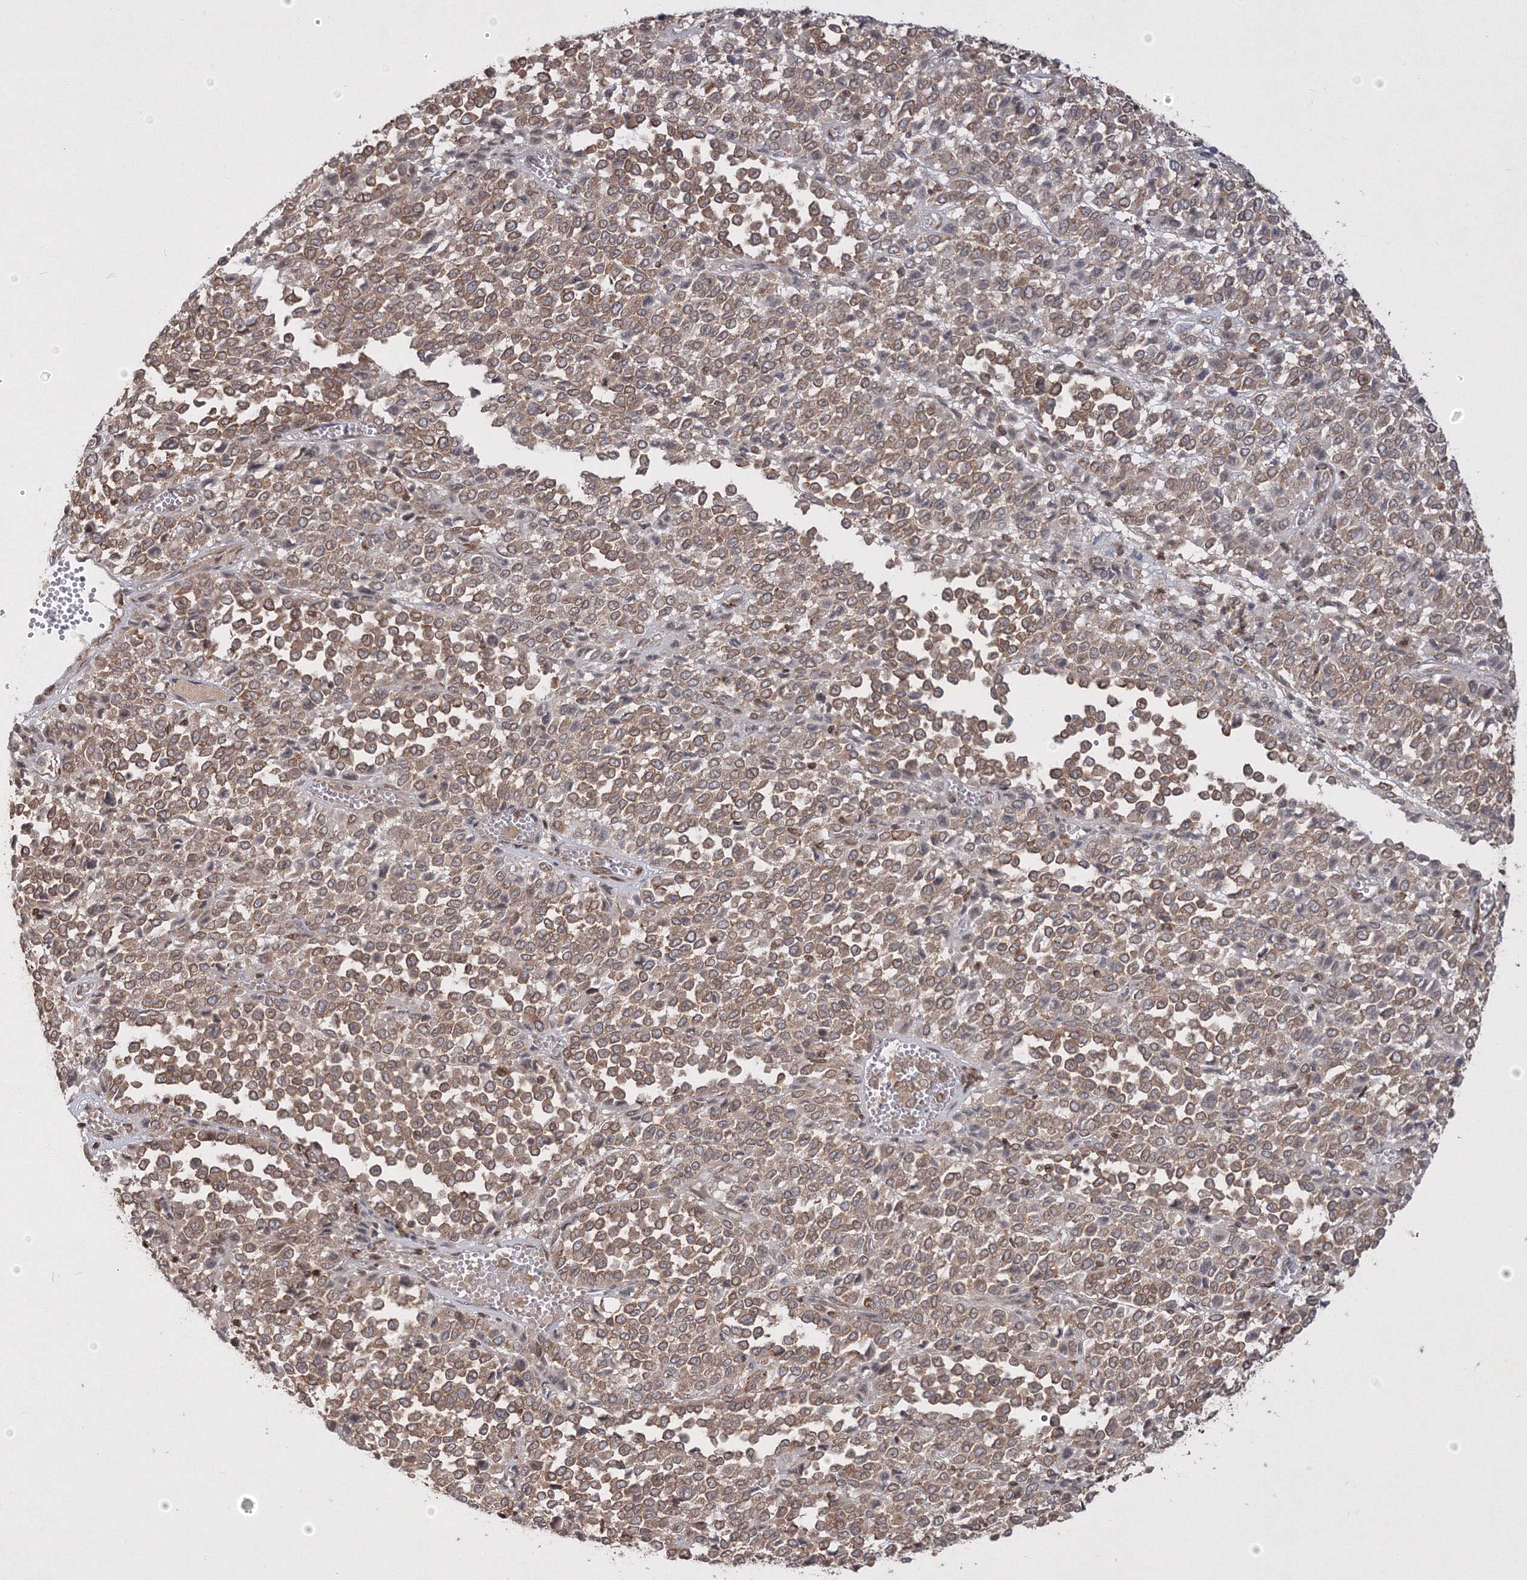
{"staining": {"intensity": "weak", "quantity": ">75%", "location": "cytoplasmic/membranous"}, "tissue": "melanoma", "cell_type": "Tumor cells", "image_type": "cancer", "snomed": [{"axis": "morphology", "description": "Malignant melanoma, Metastatic site"}, {"axis": "topography", "description": "Pancreas"}], "caption": "High-power microscopy captured an IHC histopathology image of melanoma, revealing weak cytoplasmic/membranous positivity in about >75% of tumor cells.", "gene": "TMEM50B", "patient": {"sex": "female", "age": 30}}